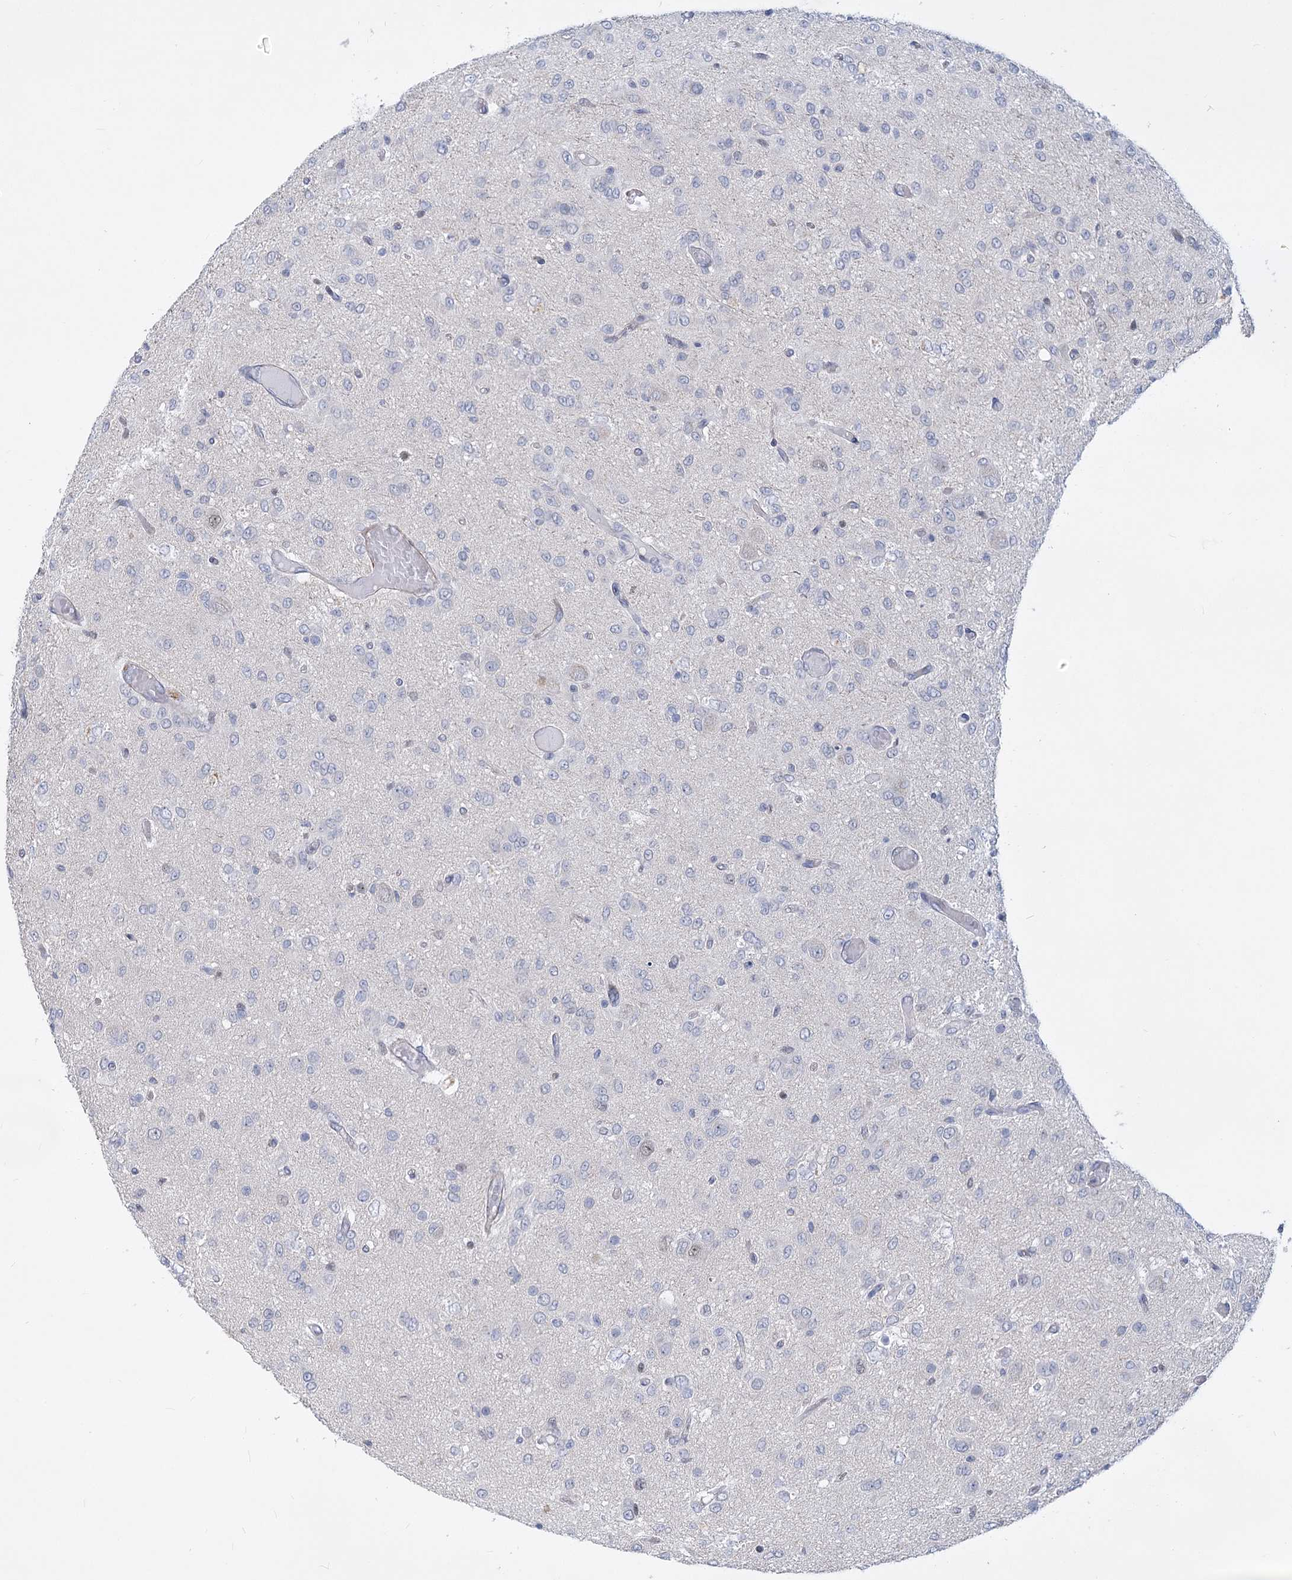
{"staining": {"intensity": "negative", "quantity": "none", "location": "none"}, "tissue": "glioma", "cell_type": "Tumor cells", "image_type": "cancer", "snomed": [{"axis": "morphology", "description": "Glioma, malignant, High grade"}, {"axis": "topography", "description": "Brain"}], "caption": "Protein analysis of glioma displays no significant staining in tumor cells.", "gene": "ARSI", "patient": {"sex": "female", "age": 59}}